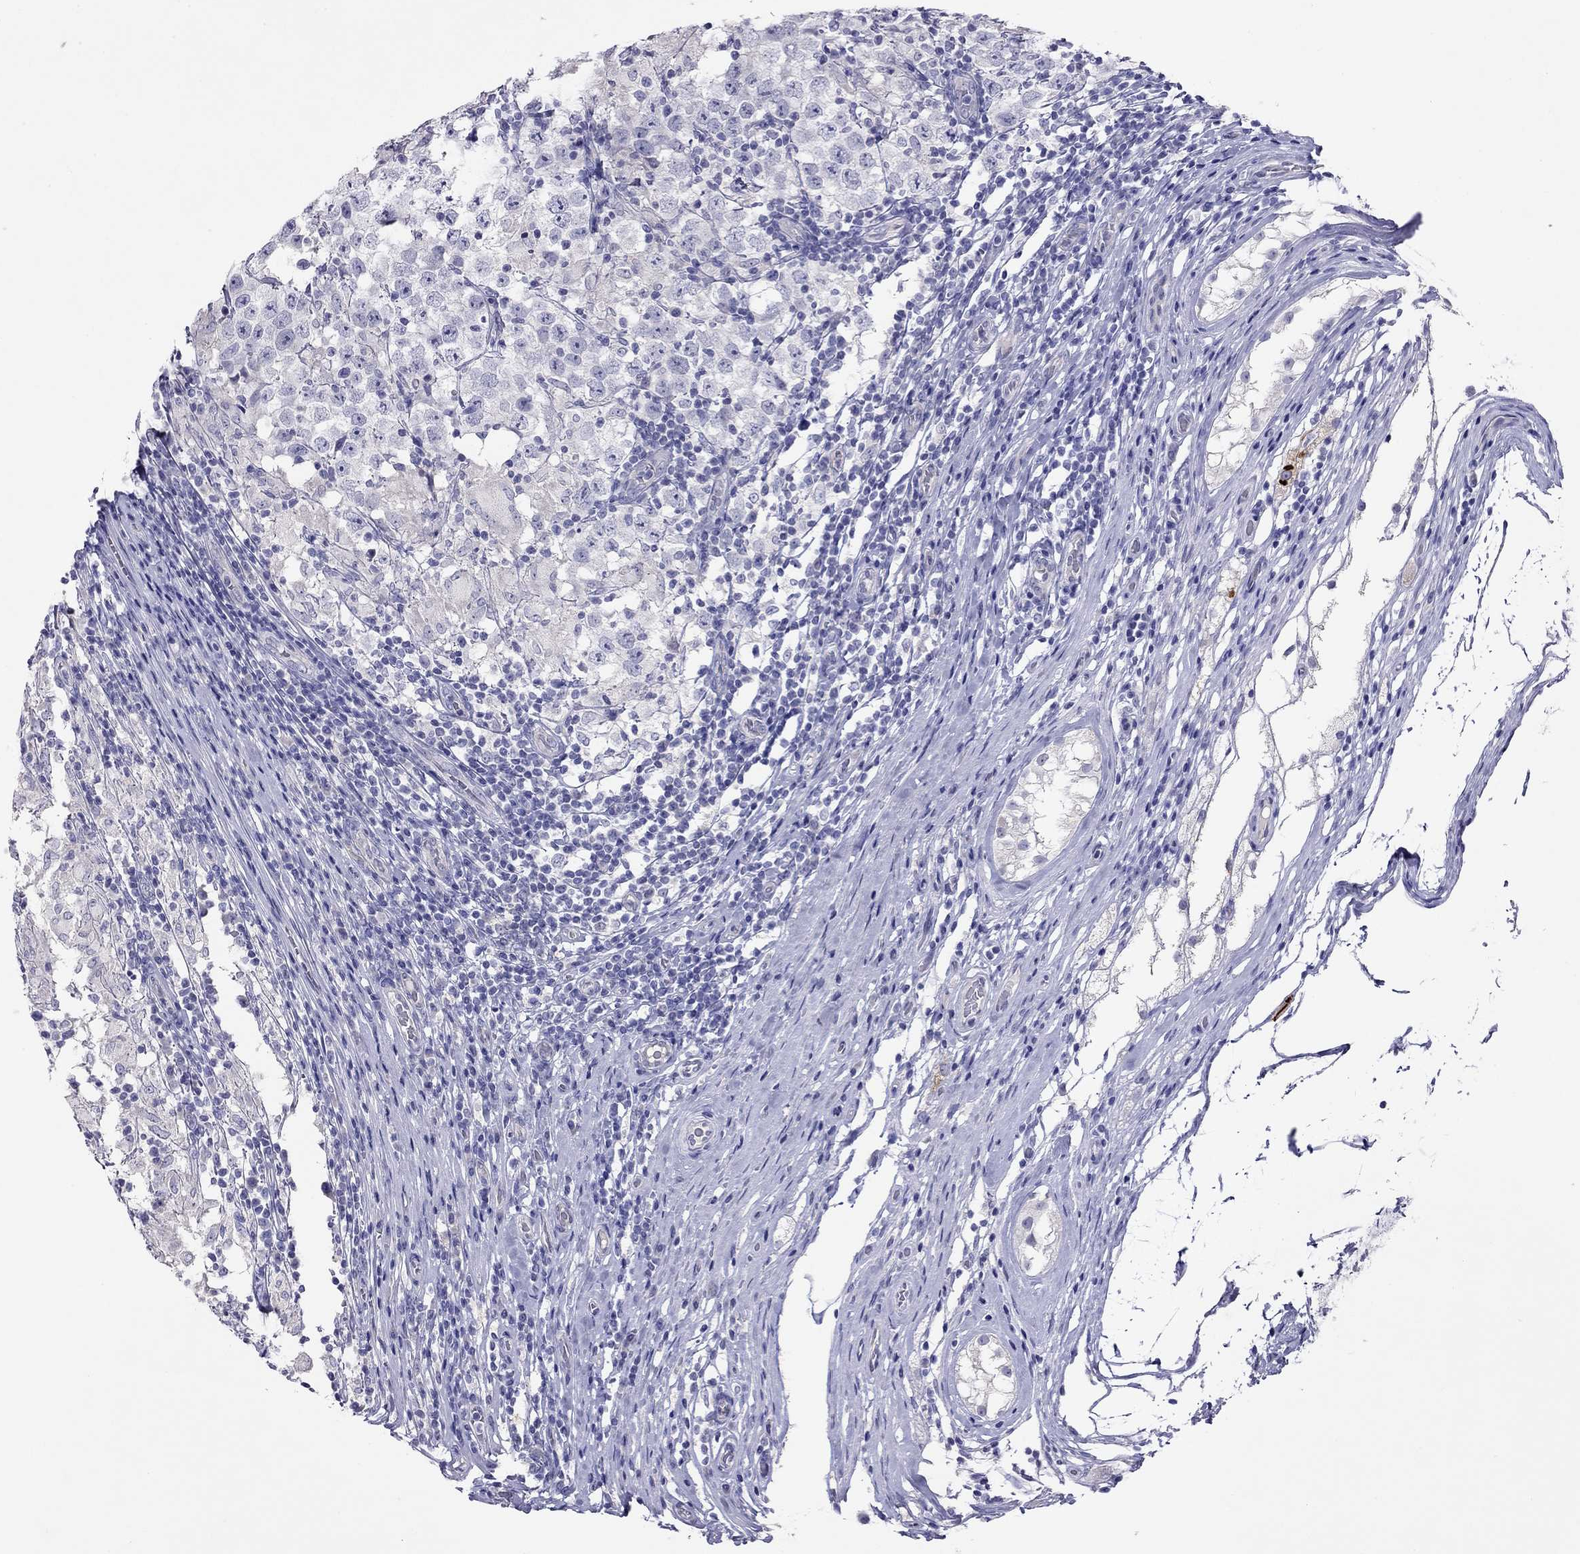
{"staining": {"intensity": "negative", "quantity": "none", "location": "none"}, "tissue": "testis cancer", "cell_type": "Tumor cells", "image_type": "cancer", "snomed": [{"axis": "morphology", "description": "Seminoma, NOS"}, {"axis": "morphology", "description": "Carcinoma, Embryonal, NOS"}, {"axis": "topography", "description": "Testis"}], "caption": "A histopathology image of human embryonal carcinoma (testis) is negative for staining in tumor cells.", "gene": "CAPNS2", "patient": {"sex": "male", "age": 41}}